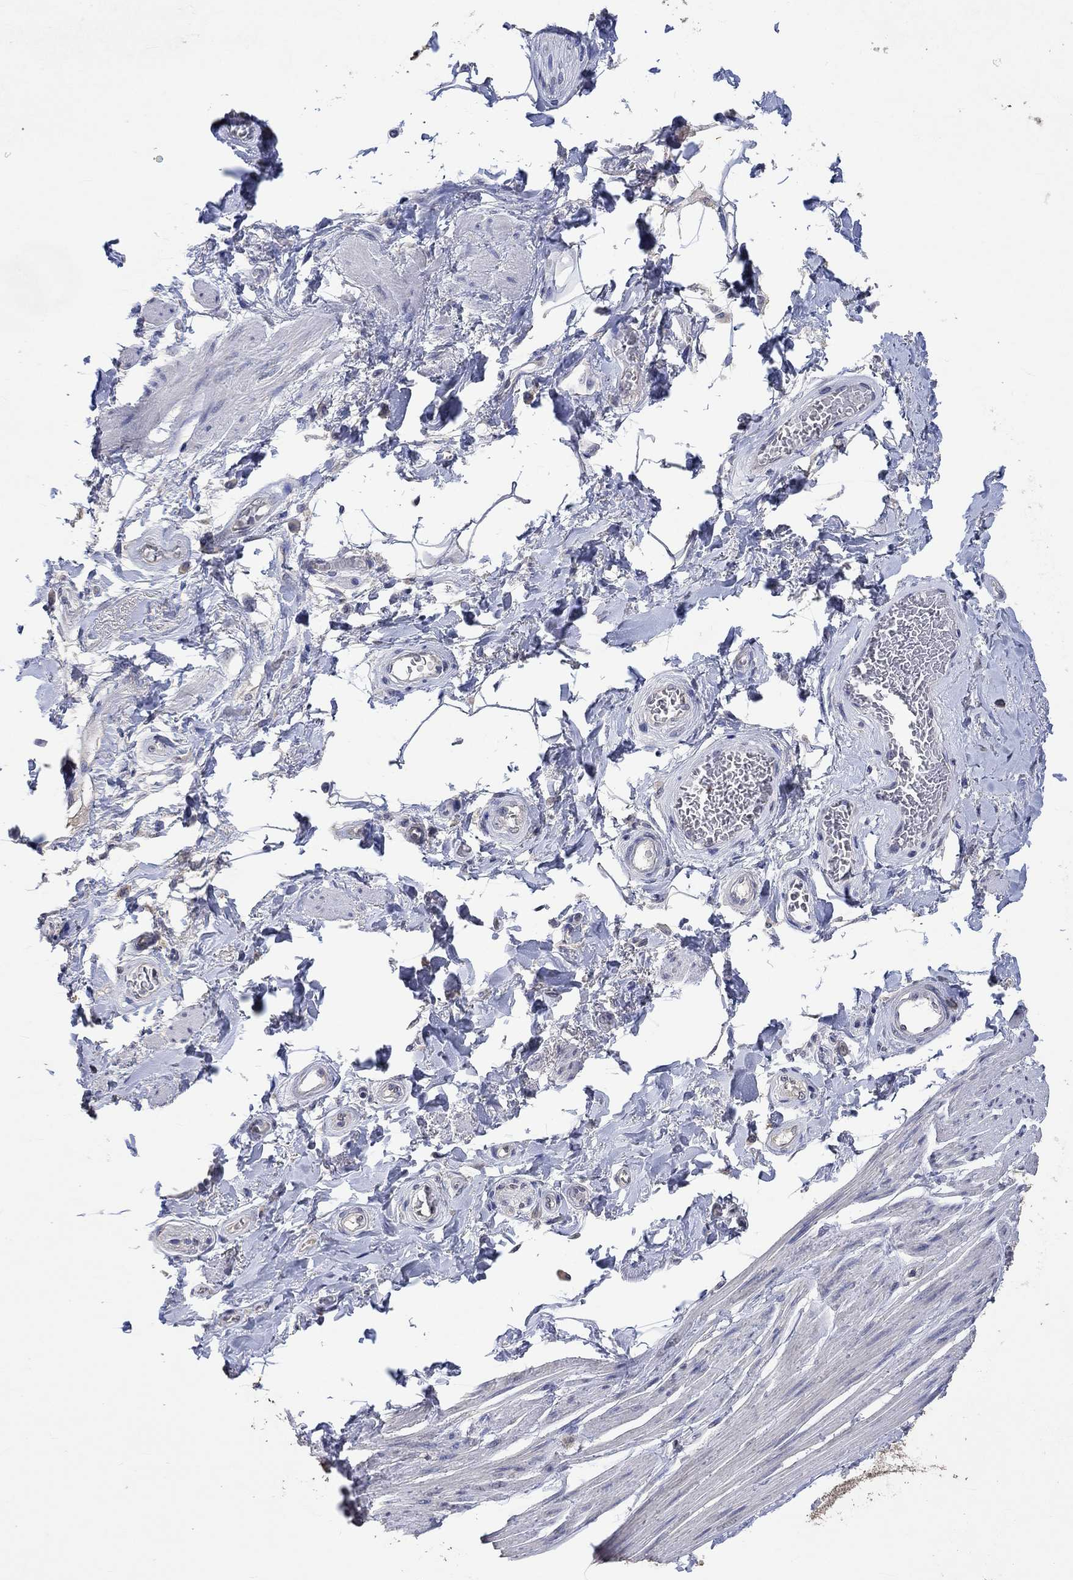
{"staining": {"intensity": "negative", "quantity": "none", "location": "none"}, "tissue": "adipose tissue", "cell_type": "Adipocytes", "image_type": "normal", "snomed": [{"axis": "morphology", "description": "Normal tissue, NOS"}, {"axis": "topography", "description": "Skeletal muscle"}, {"axis": "topography", "description": "Anal"}, {"axis": "topography", "description": "Peripheral nerve tissue"}], "caption": "Protein analysis of unremarkable adipose tissue exhibits no significant expression in adipocytes. (IHC, brightfield microscopy, high magnification).", "gene": "PTPN20", "patient": {"sex": "male", "age": 53}}